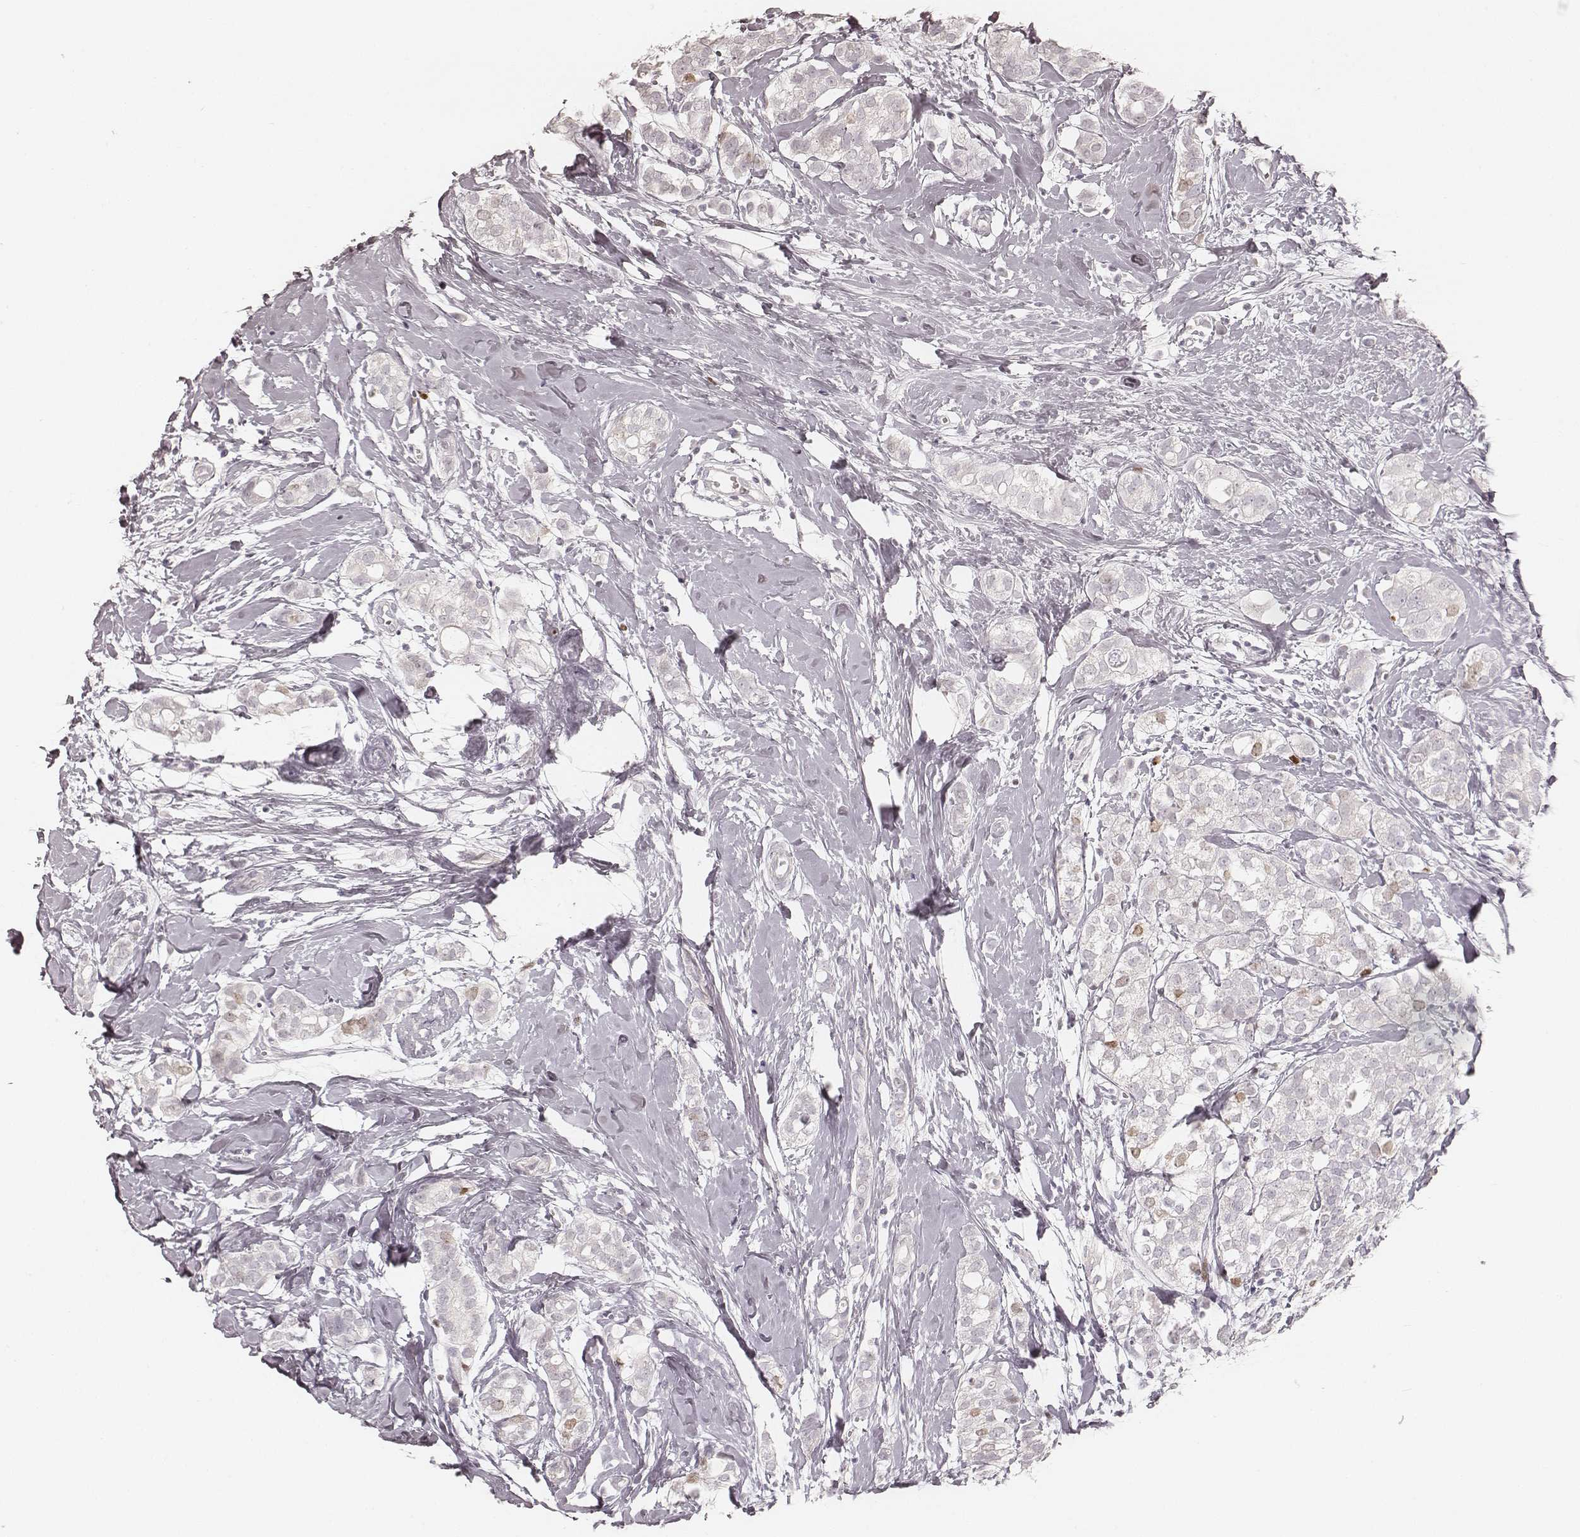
{"staining": {"intensity": "negative", "quantity": "none", "location": "none"}, "tissue": "breast cancer", "cell_type": "Tumor cells", "image_type": "cancer", "snomed": [{"axis": "morphology", "description": "Duct carcinoma"}, {"axis": "topography", "description": "Breast"}], "caption": "This is an IHC photomicrograph of human invasive ductal carcinoma (breast). There is no positivity in tumor cells.", "gene": "TEX37", "patient": {"sex": "female", "age": 40}}